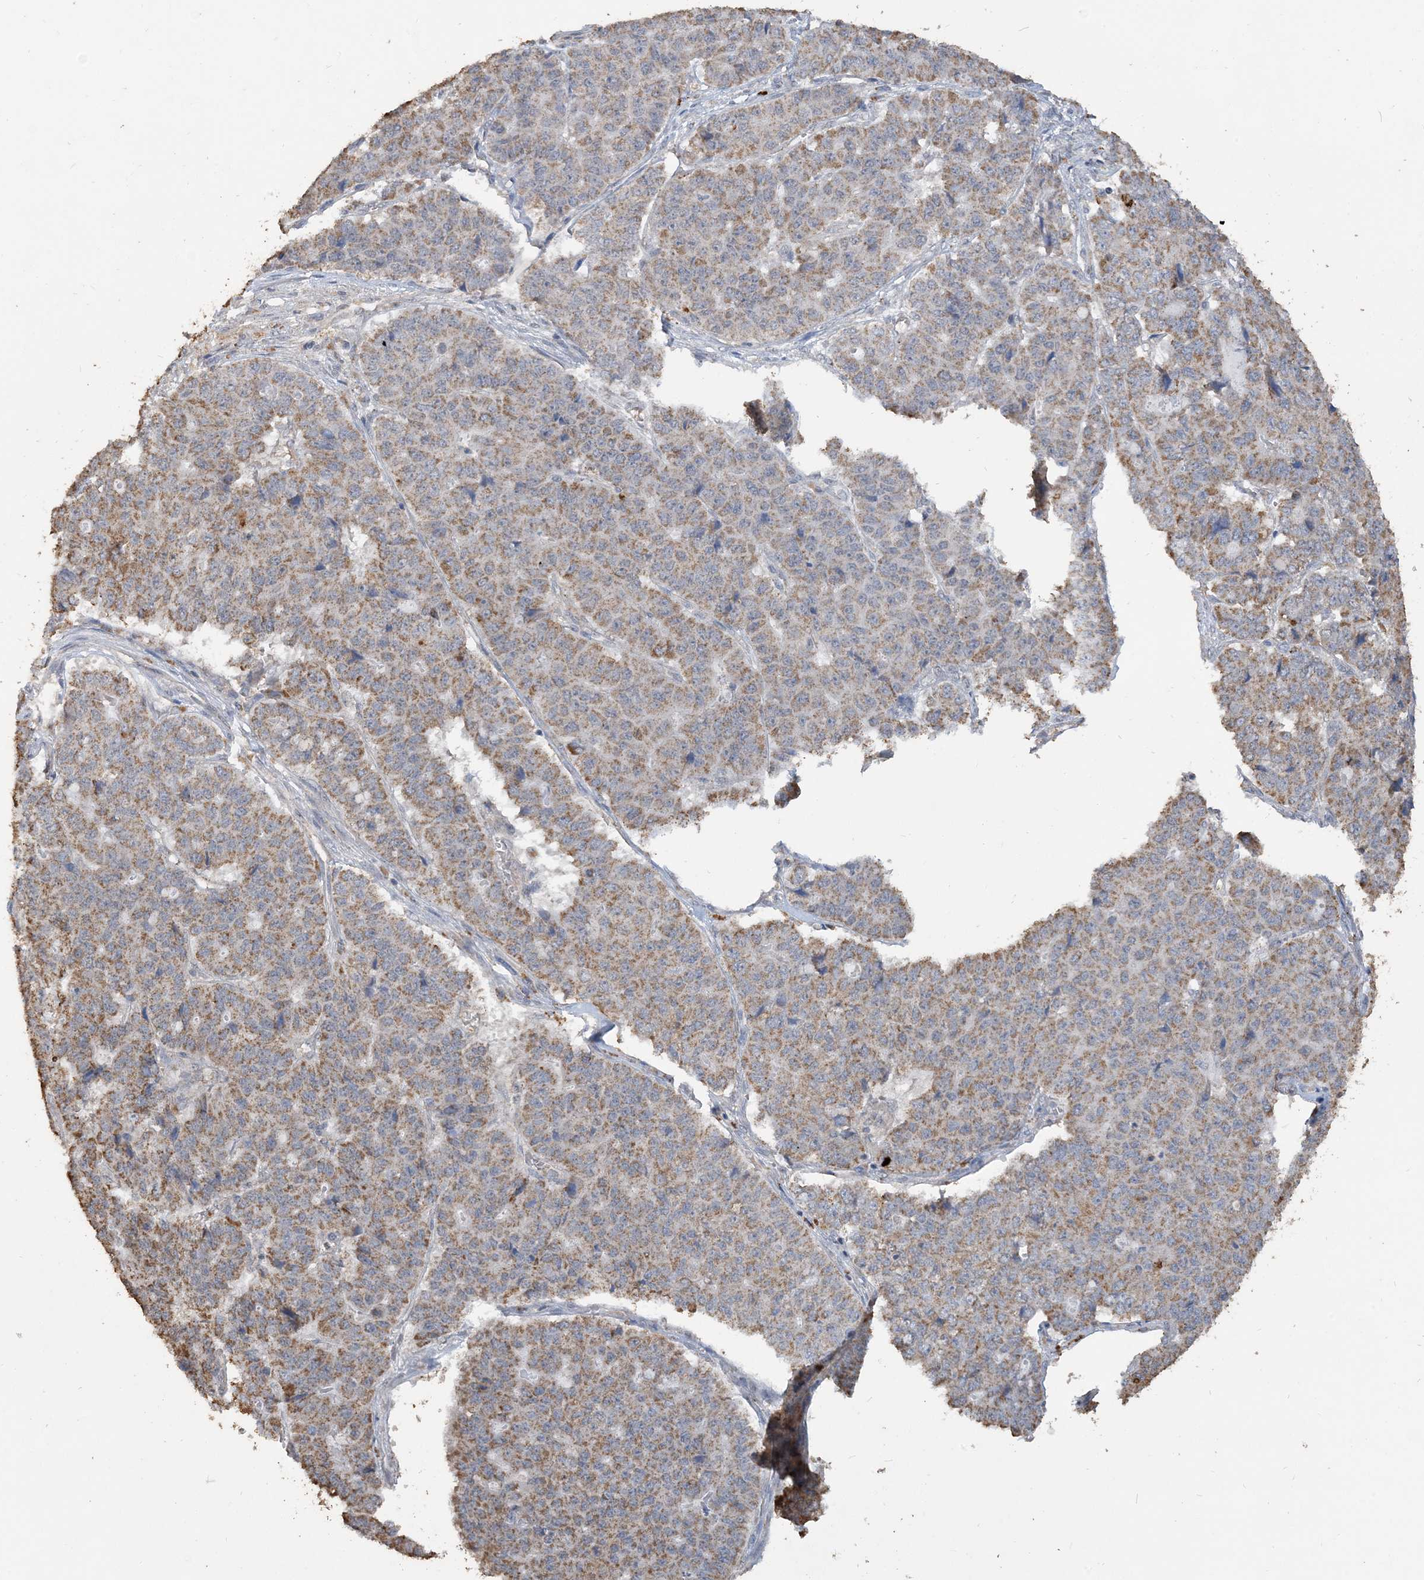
{"staining": {"intensity": "moderate", "quantity": ">75%", "location": "cytoplasmic/membranous"}, "tissue": "pancreatic cancer", "cell_type": "Tumor cells", "image_type": "cancer", "snomed": [{"axis": "morphology", "description": "Adenocarcinoma, NOS"}, {"axis": "topography", "description": "Pancreas"}], "caption": "Immunohistochemistry (IHC) (DAB (3,3'-diaminobenzidine)) staining of adenocarcinoma (pancreatic) displays moderate cytoplasmic/membranous protein staining in about >75% of tumor cells.", "gene": "SFMBT2", "patient": {"sex": "male", "age": 50}}